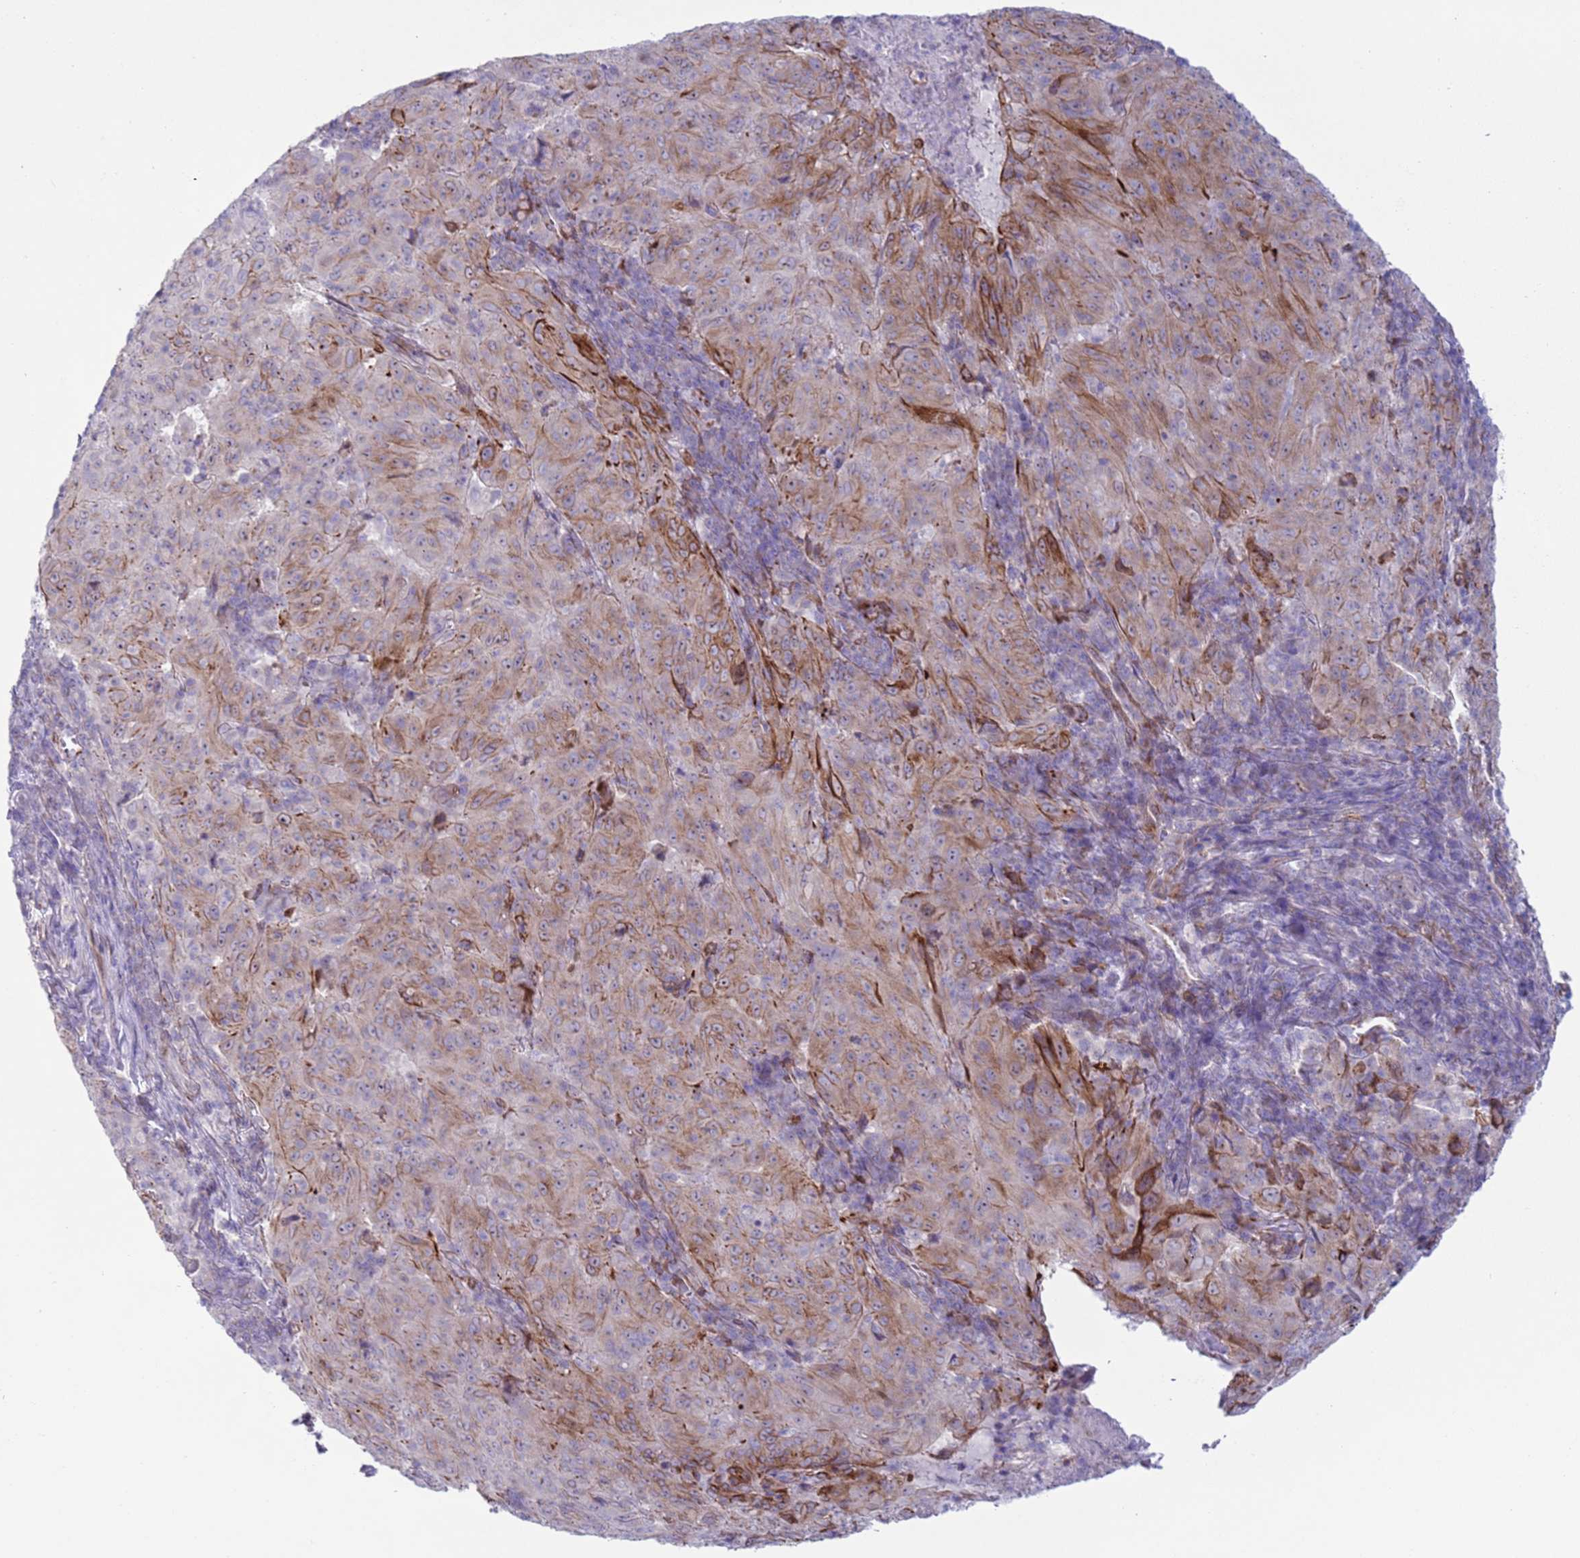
{"staining": {"intensity": "moderate", "quantity": "<25%", "location": "cytoplasmic/membranous"}, "tissue": "pancreatic cancer", "cell_type": "Tumor cells", "image_type": "cancer", "snomed": [{"axis": "morphology", "description": "Adenocarcinoma, NOS"}, {"axis": "topography", "description": "Pancreas"}], "caption": "This image demonstrates immunohistochemistry staining of pancreatic cancer (adenocarcinoma), with low moderate cytoplasmic/membranous staining in about <25% of tumor cells.", "gene": "HEATR1", "patient": {"sex": "male", "age": 63}}